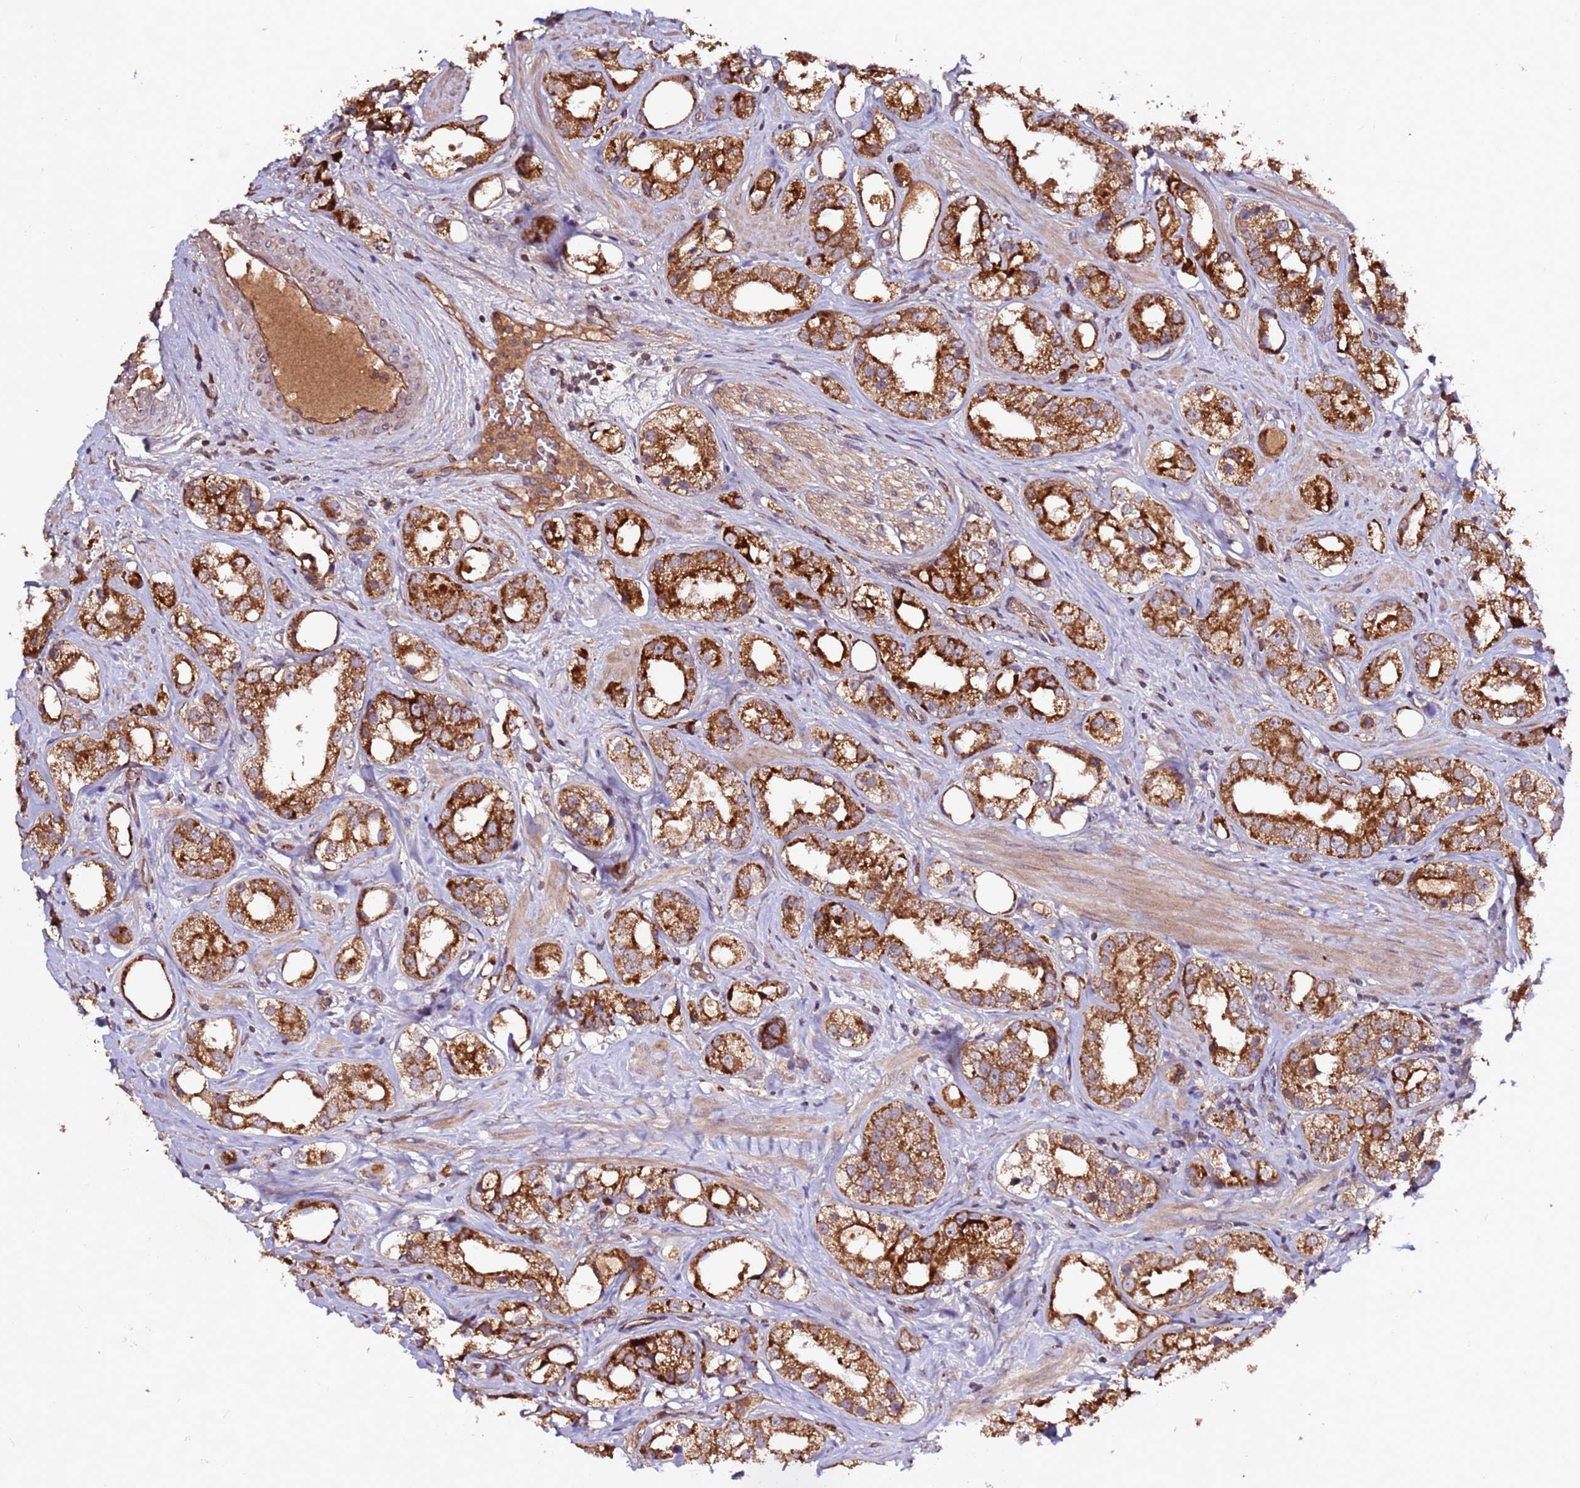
{"staining": {"intensity": "strong", "quantity": ">75%", "location": "cytoplasmic/membranous"}, "tissue": "prostate cancer", "cell_type": "Tumor cells", "image_type": "cancer", "snomed": [{"axis": "morphology", "description": "Adenocarcinoma, NOS"}, {"axis": "topography", "description": "Prostate"}], "caption": "The image displays staining of prostate cancer, revealing strong cytoplasmic/membranous protein expression (brown color) within tumor cells.", "gene": "RPS15A", "patient": {"sex": "male", "age": 79}}